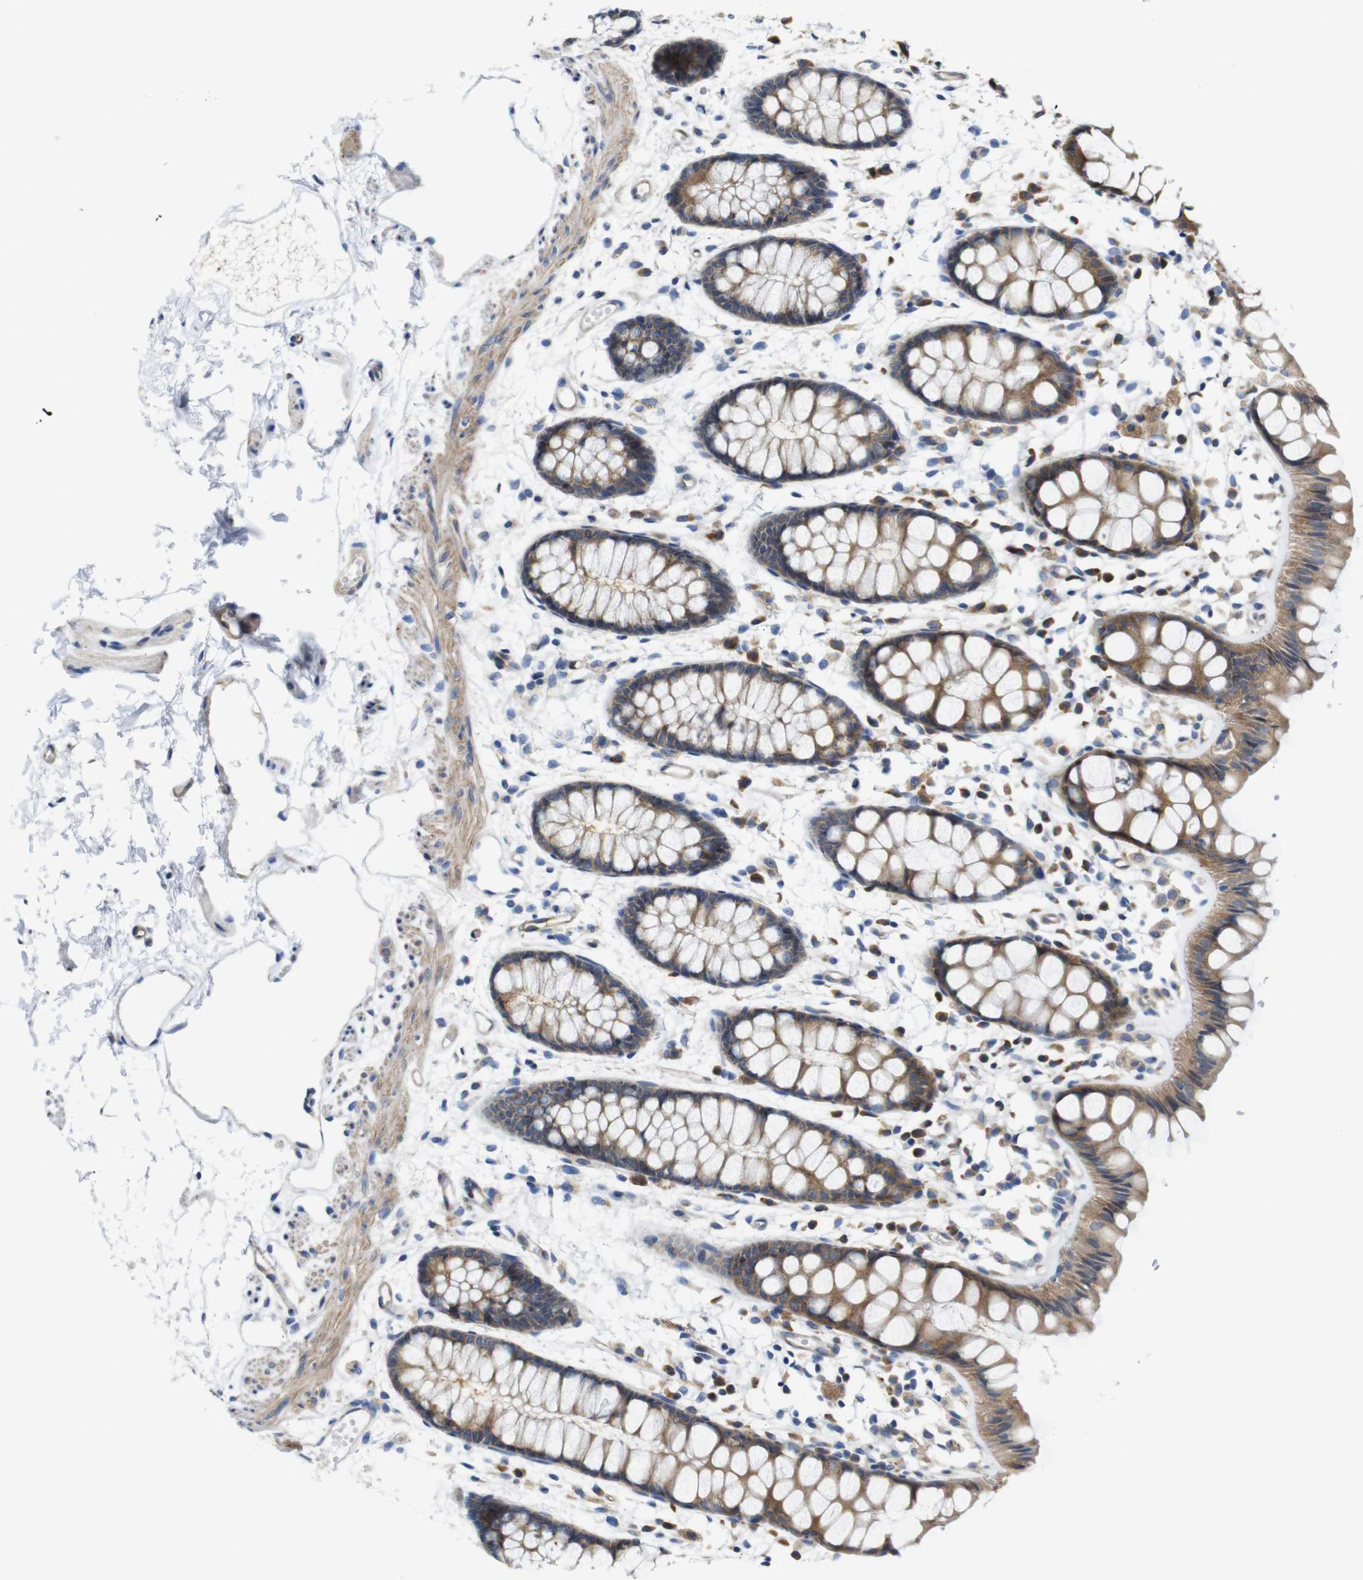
{"staining": {"intensity": "moderate", "quantity": ">75%", "location": "cytoplasmic/membranous"}, "tissue": "rectum", "cell_type": "Glandular cells", "image_type": "normal", "snomed": [{"axis": "morphology", "description": "Normal tissue, NOS"}, {"axis": "topography", "description": "Rectum"}], "caption": "The immunohistochemical stain labels moderate cytoplasmic/membranous positivity in glandular cells of unremarkable rectum. The protein is shown in brown color, while the nuclei are stained blue.", "gene": "DDRGK1", "patient": {"sex": "female", "age": 66}}